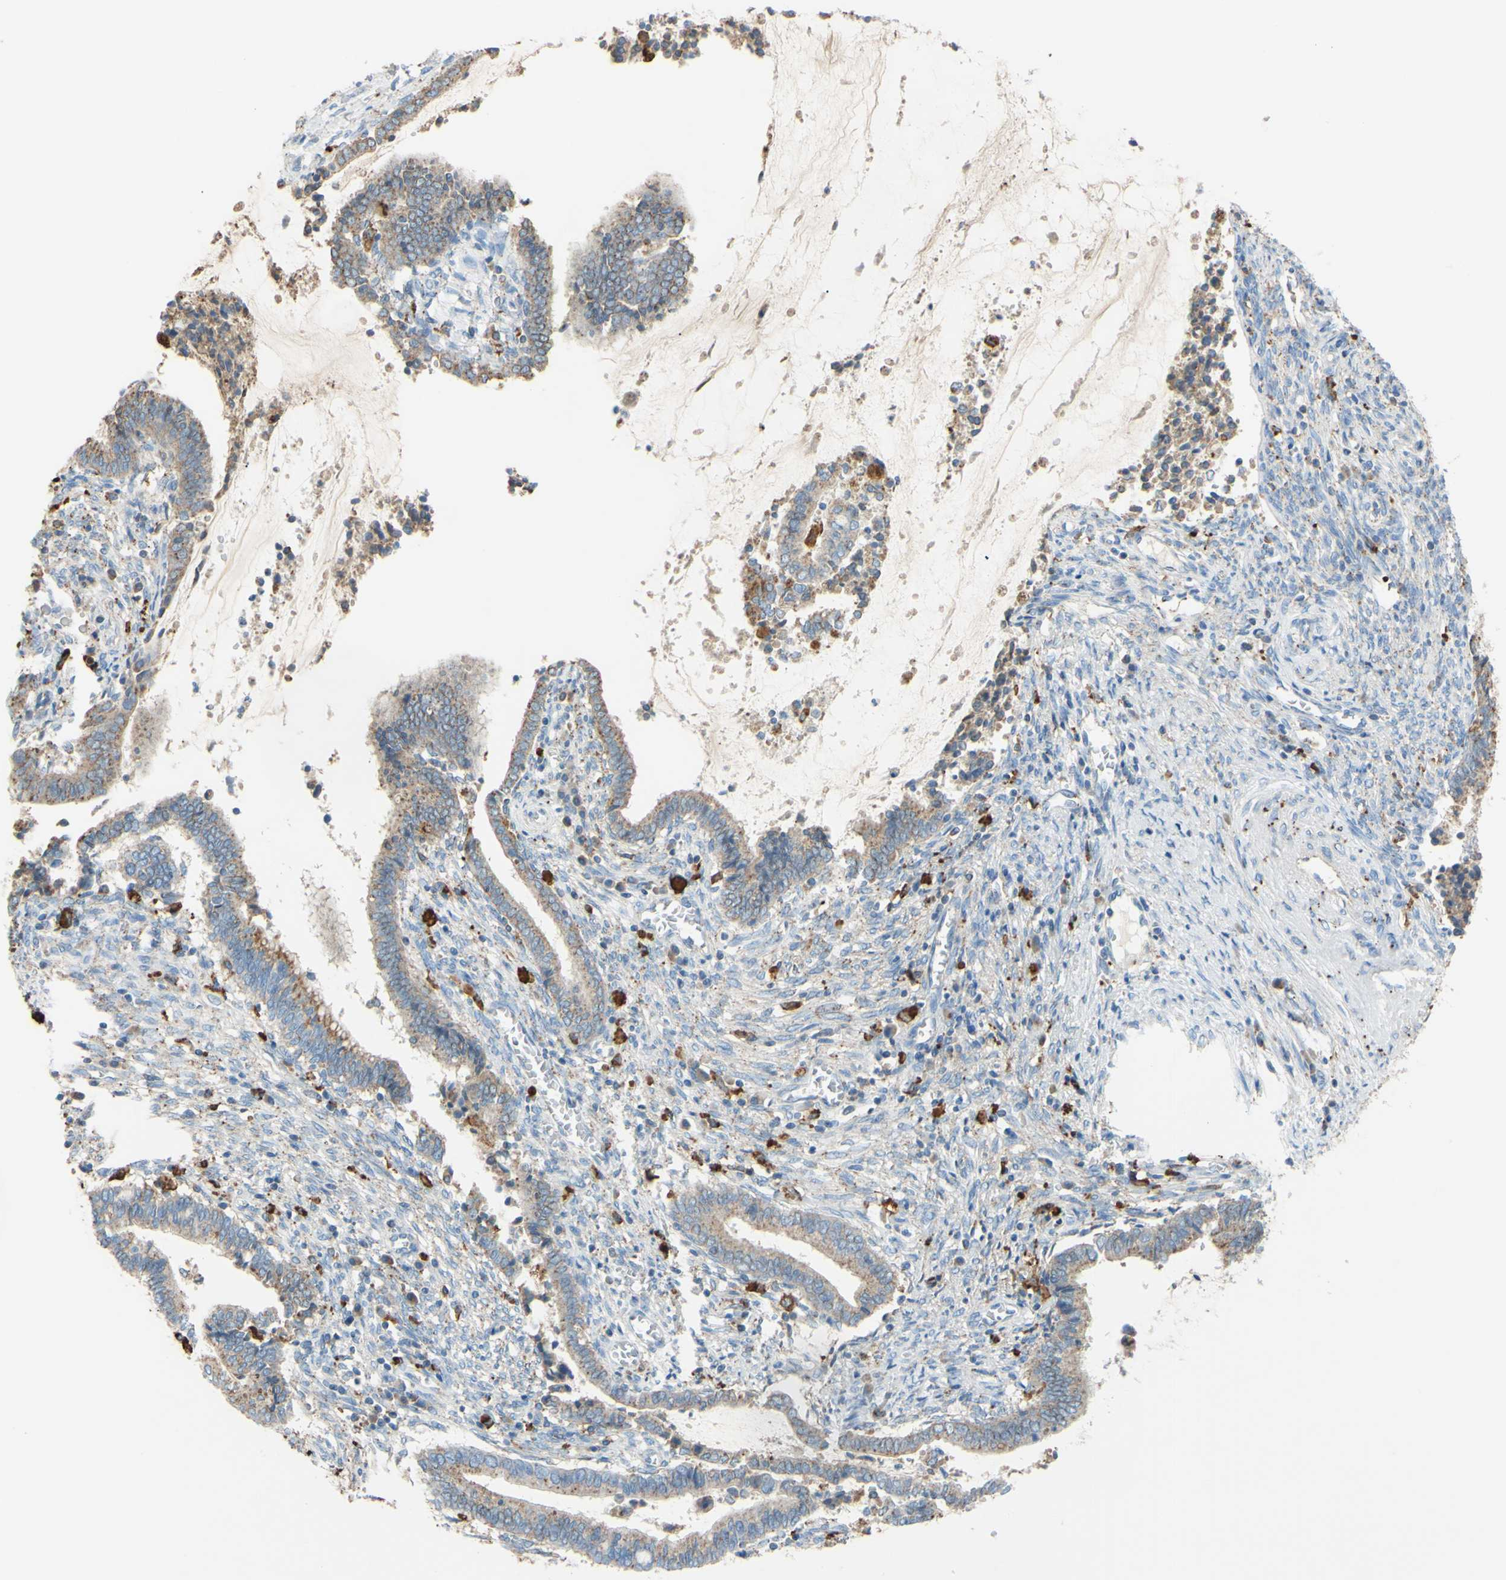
{"staining": {"intensity": "weak", "quantity": ">75%", "location": "cytoplasmic/membranous"}, "tissue": "cervical cancer", "cell_type": "Tumor cells", "image_type": "cancer", "snomed": [{"axis": "morphology", "description": "Adenocarcinoma, NOS"}, {"axis": "topography", "description": "Cervix"}], "caption": "DAB immunohistochemical staining of human cervical cancer reveals weak cytoplasmic/membranous protein expression in approximately >75% of tumor cells. (DAB IHC, brown staining for protein, blue staining for nuclei).", "gene": "CTSD", "patient": {"sex": "female", "age": 44}}